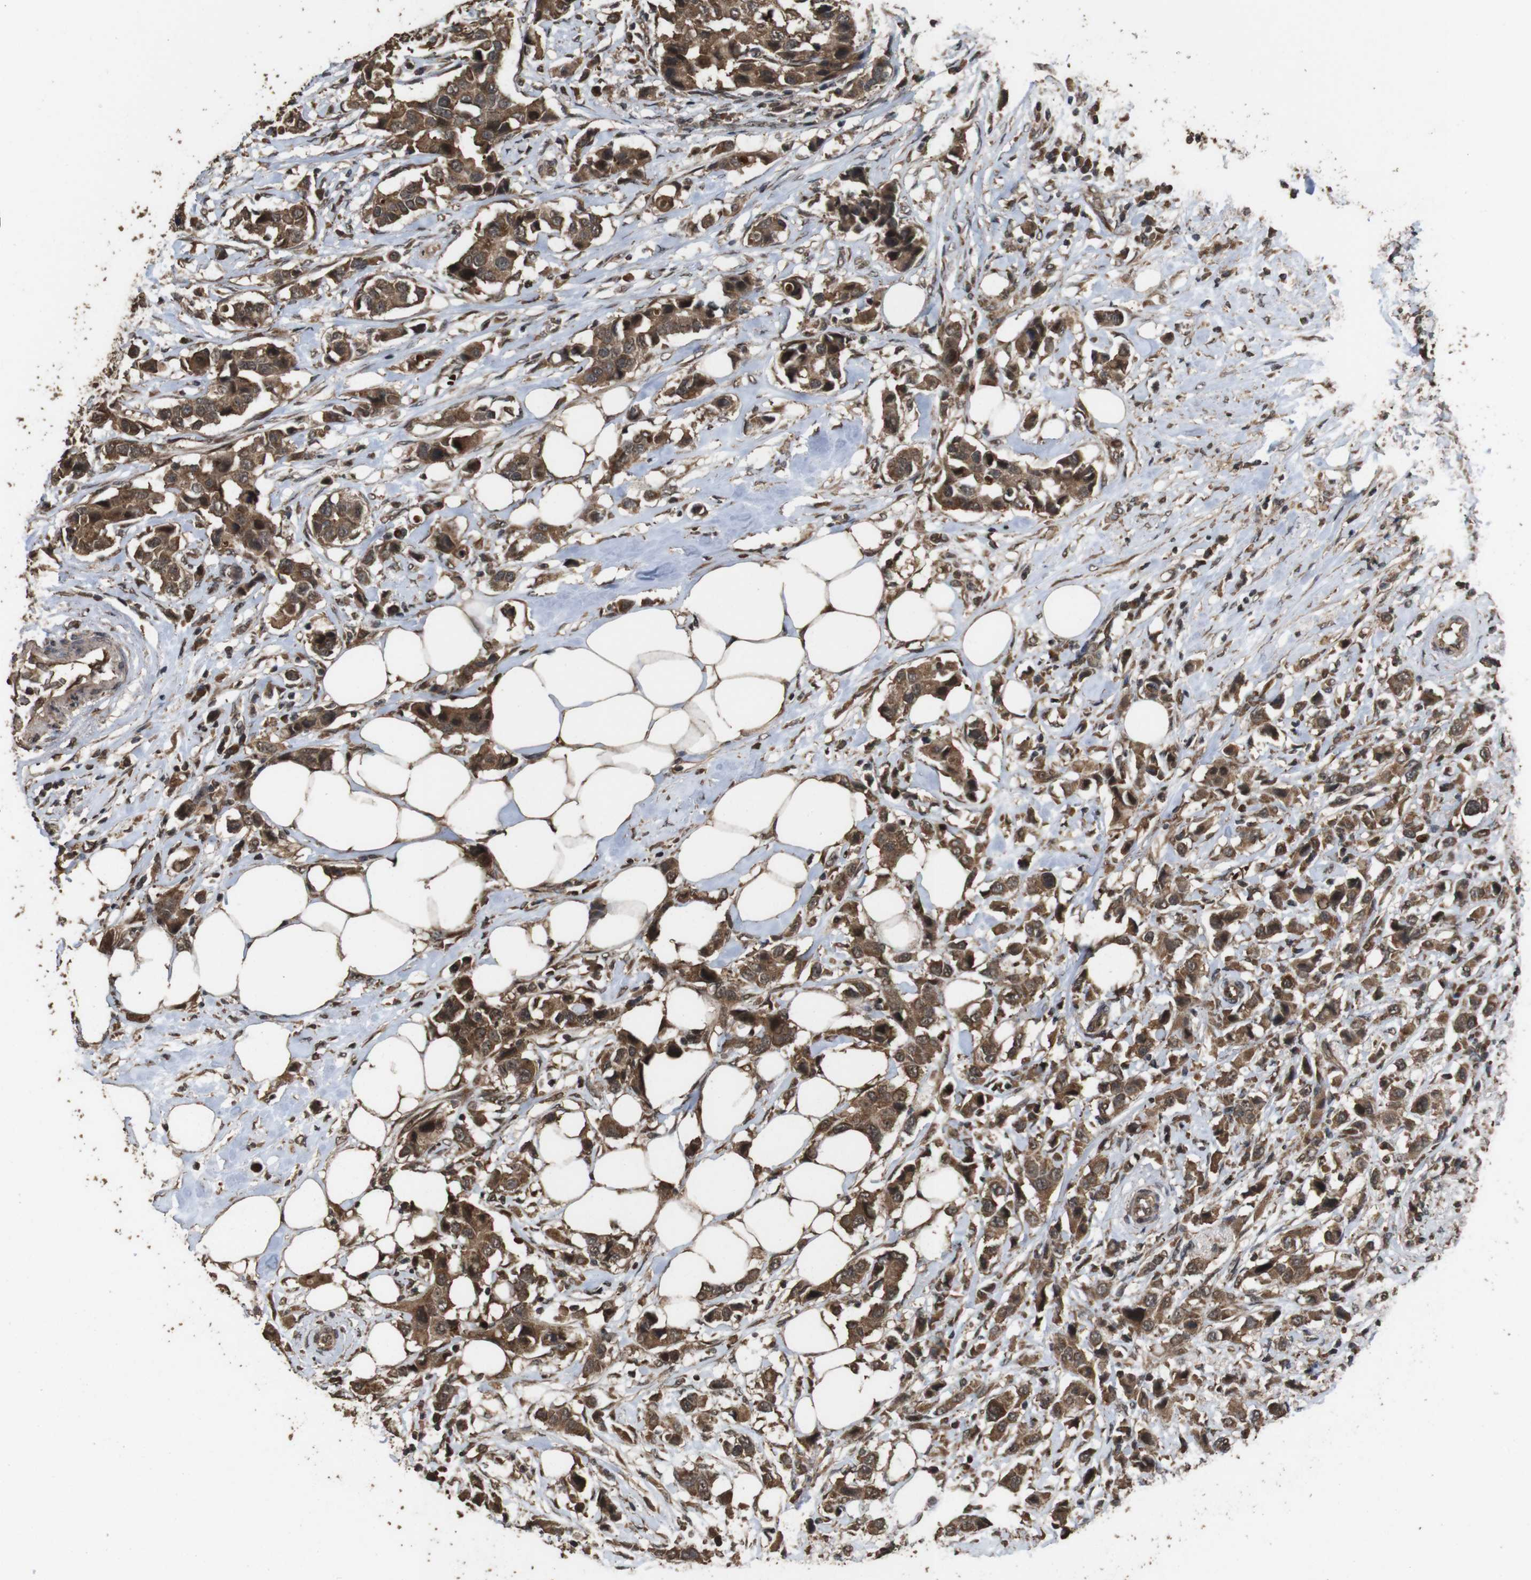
{"staining": {"intensity": "moderate", "quantity": ">75%", "location": "cytoplasmic/membranous"}, "tissue": "breast cancer", "cell_type": "Tumor cells", "image_type": "cancer", "snomed": [{"axis": "morphology", "description": "Normal tissue, NOS"}, {"axis": "morphology", "description": "Duct carcinoma"}, {"axis": "topography", "description": "Breast"}], "caption": "A histopathology image showing moderate cytoplasmic/membranous positivity in approximately >75% of tumor cells in breast cancer, as visualized by brown immunohistochemical staining.", "gene": "RRAS2", "patient": {"sex": "female", "age": 50}}